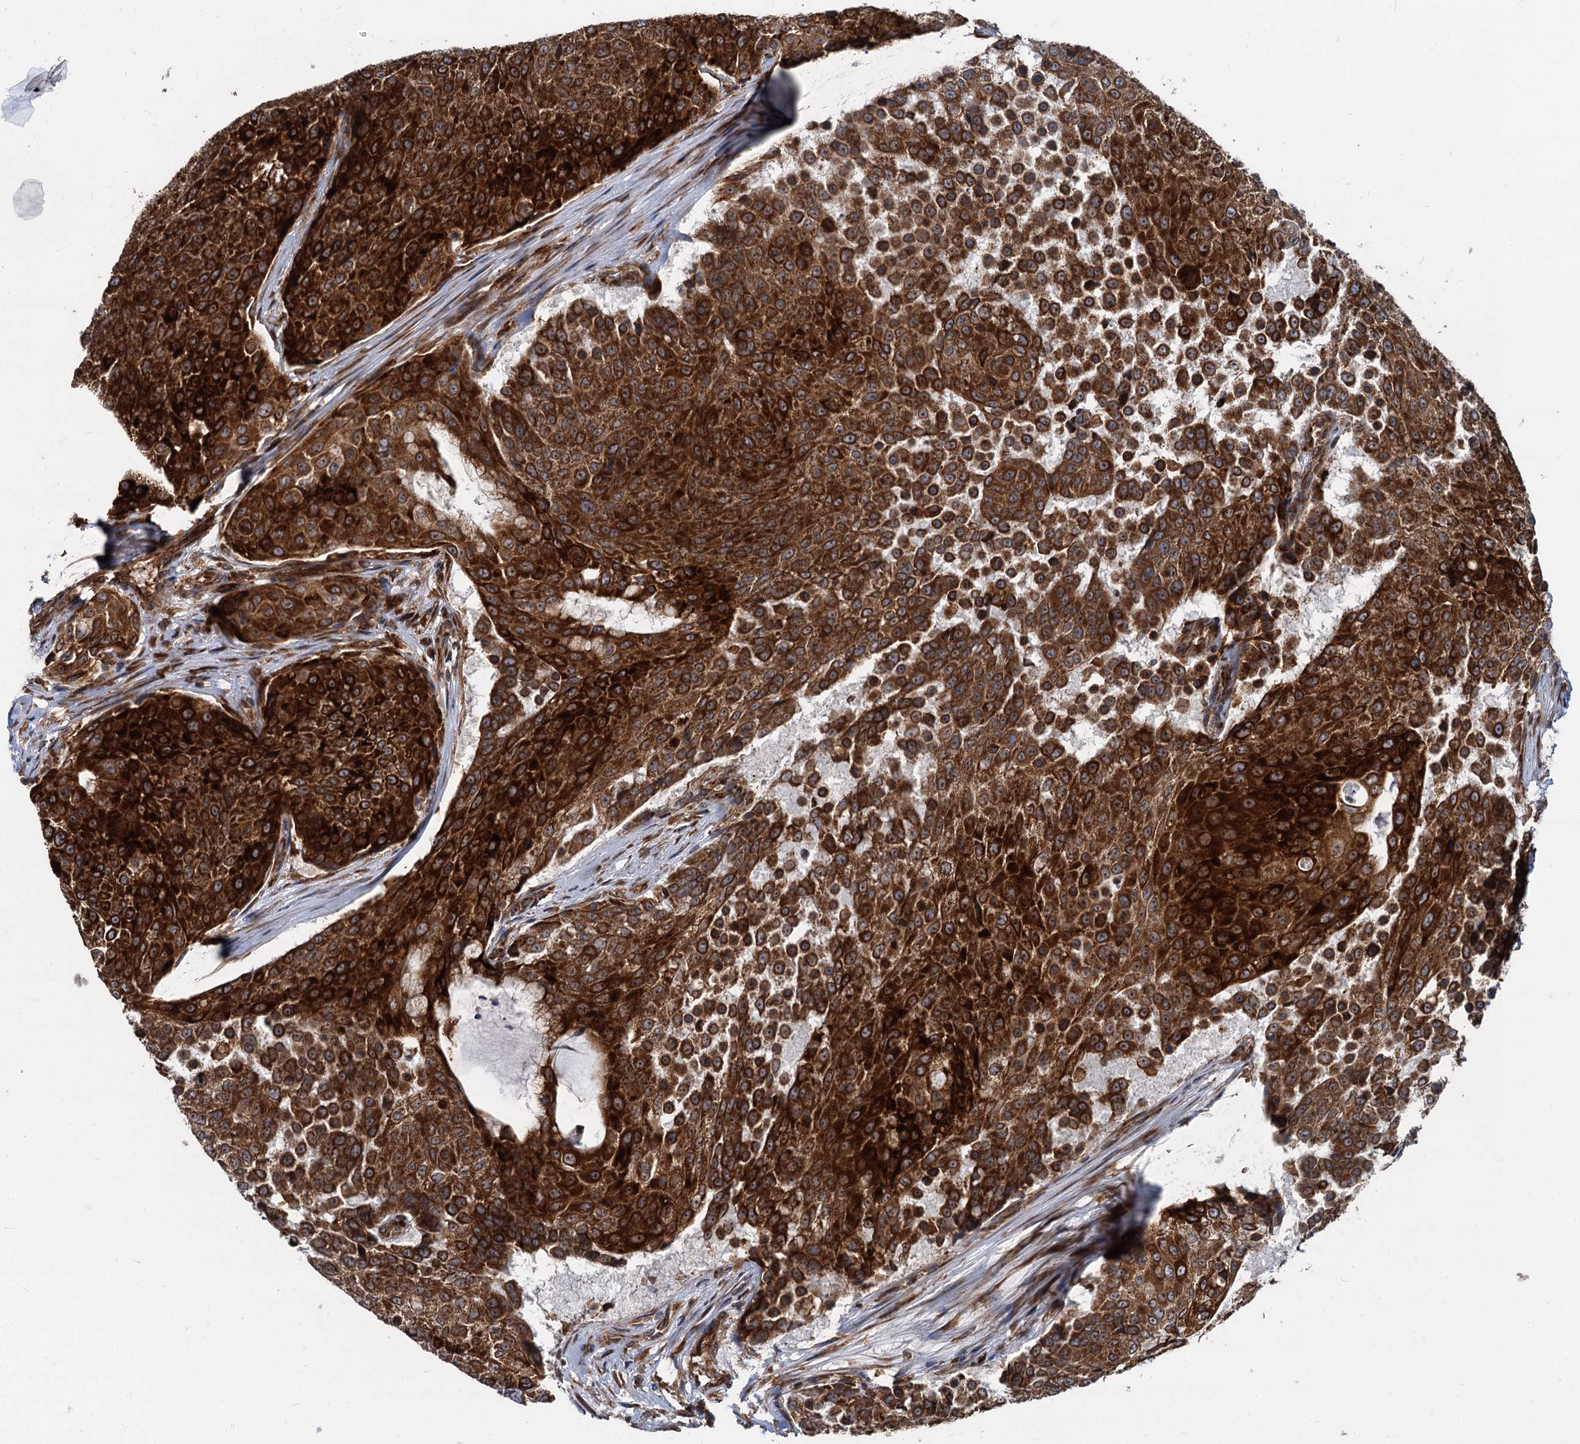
{"staining": {"intensity": "strong", "quantity": ">75%", "location": "cytoplasmic/membranous"}, "tissue": "urothelial cancer", "cell_type": "Tumor cells", "image_type": "cancer", "snomed": [{"axis": "morphology", "description": "Urothelial carcinoma, High grade"}, {"axis": "topography", "description": "Urinary bladder"}], "caption": "This photomicrograph shows IHC staining of urothelial carcinoma (high-grade), with high strong cytoplasmic/membranous staining in about >75% of tumor cells.", "gene": "STIM1", "patient": {"sex": "female", "age": 63}}